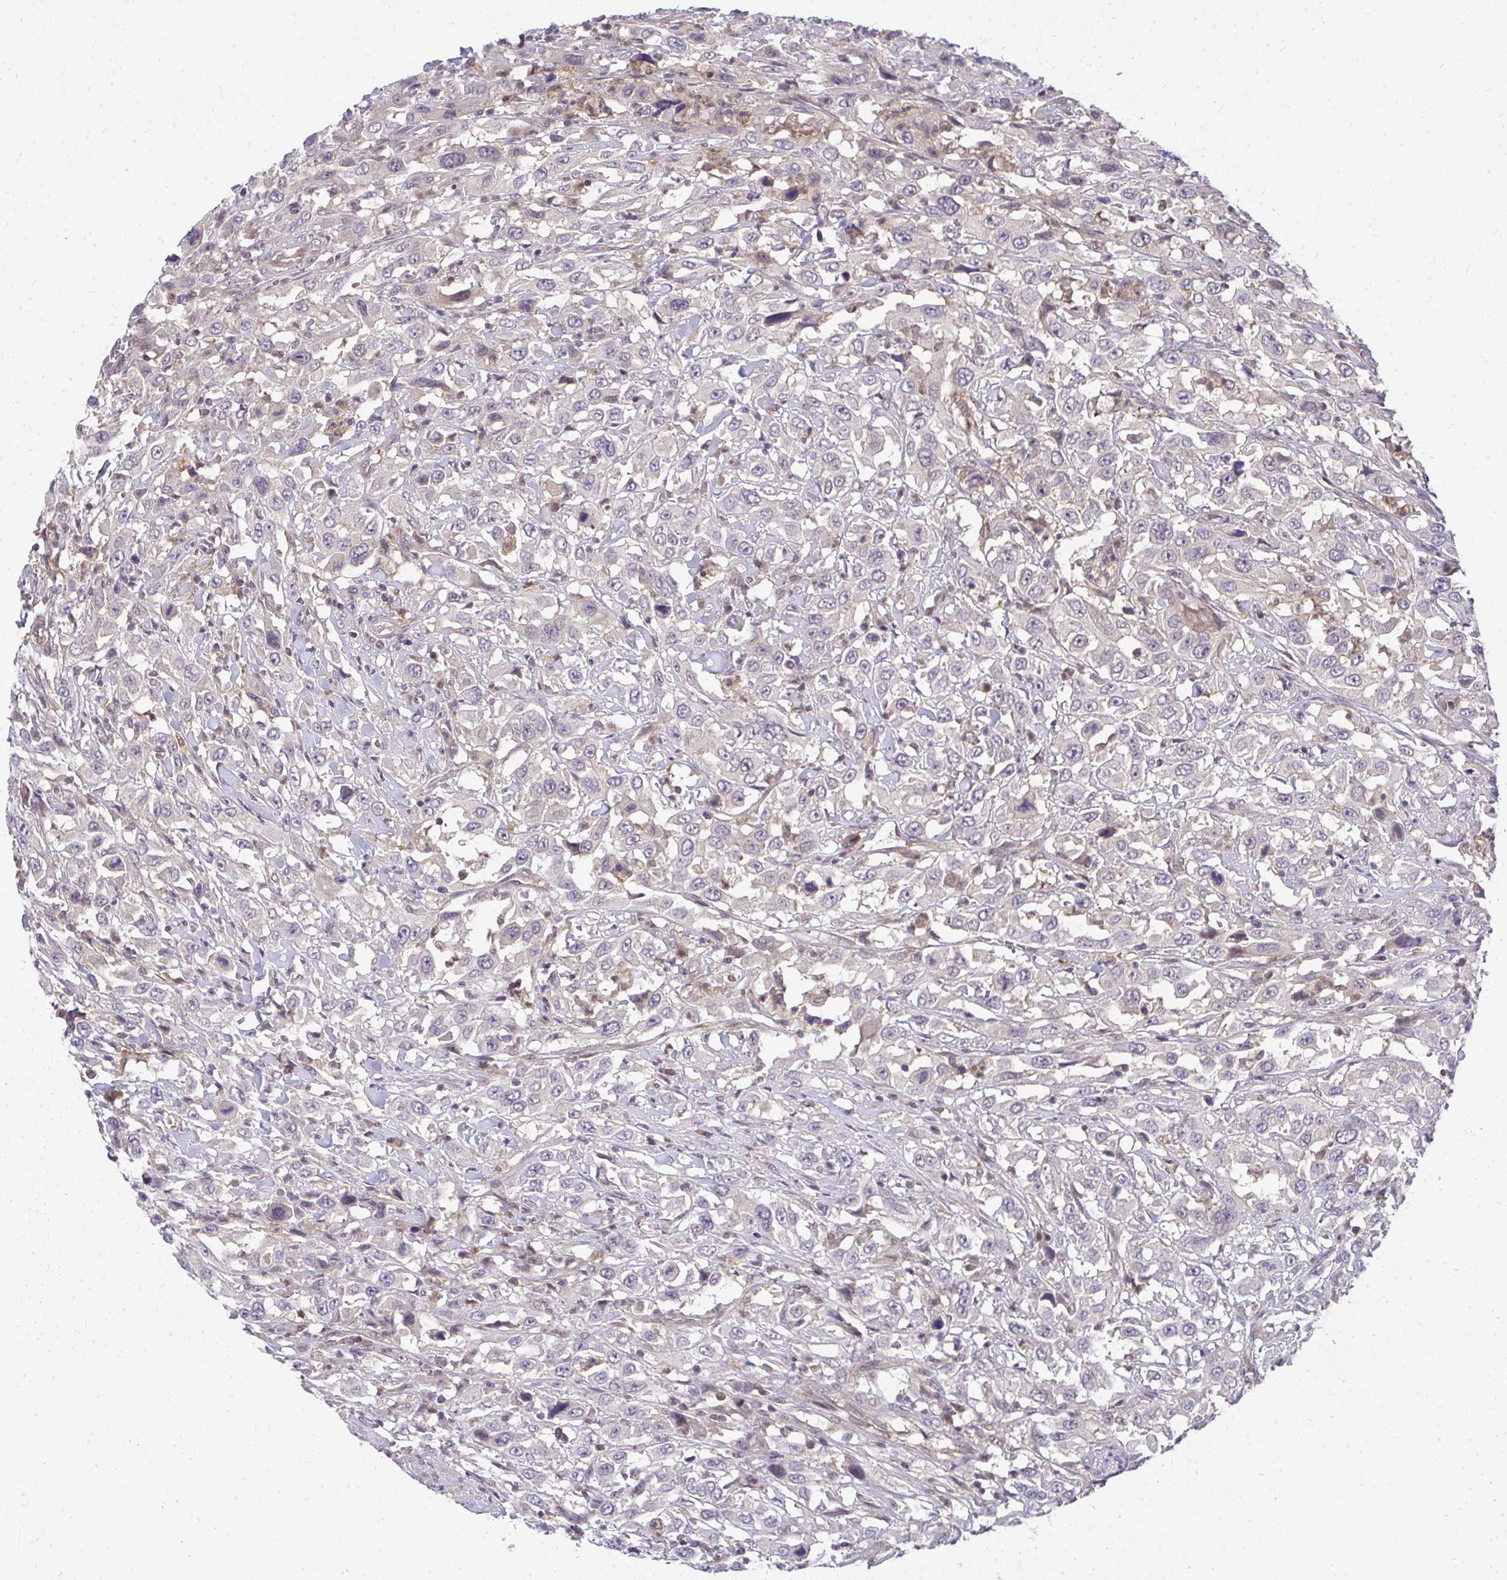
{"staining": {"intensity": "negative", "quantity": "none", "location": "none"}, "tissue": "urothelial cancer", "cell_type": "Tumor cells", "image_type": "cancer", "snomed": [{"axis": "morphology", "description": "Urothelial carcinoma, High grade"}, {"axis": "topography", "description": "Urinary bladder"}], "caption": "A micrograph of urothelial cancer stained for a protein demonstrates no brown staining in tumor cells.", "gene": "HDHD2", "patient": {"sex": "male", "age": 61}}